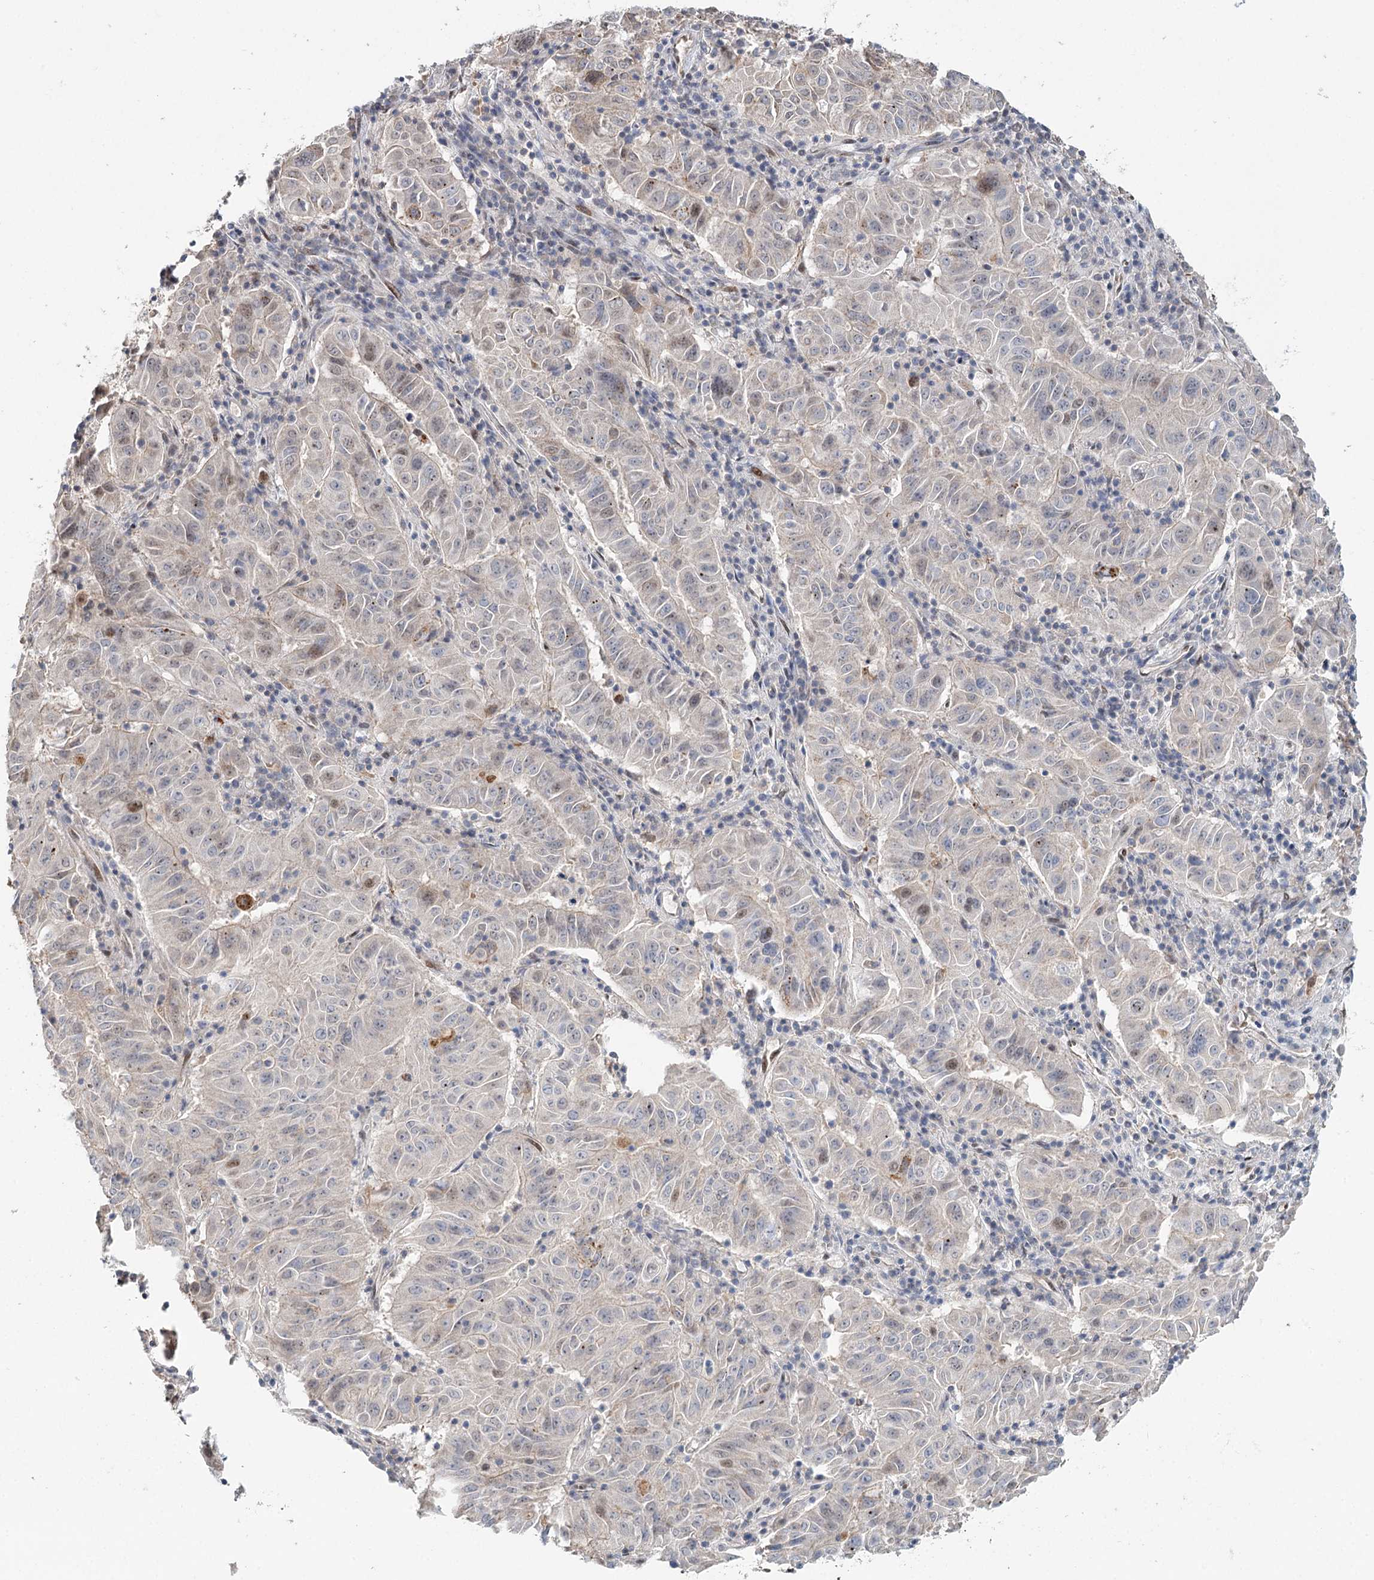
{"staining": {"intensity": "moderate", "quantity": "<25%", "location": "nuclear"}, "tissue": "pancreatic cancer", "cell_type": "Tumor cells", "image_type": "cancer", "snomed": [{"axis": "morphology", "description": "Adenocarcinoma, NOS"}, {"axis": "topography", "description": "Pancreas"}], "caption": "Immunohistochemical staining of human pancreatic cancer (adenocarcinoma) demonstrates low levels of moderate nuclear expression in approximately <25% of tumor cells.", "gene": "RPS27A", "patient": {"sex": "male", "age": 63}}